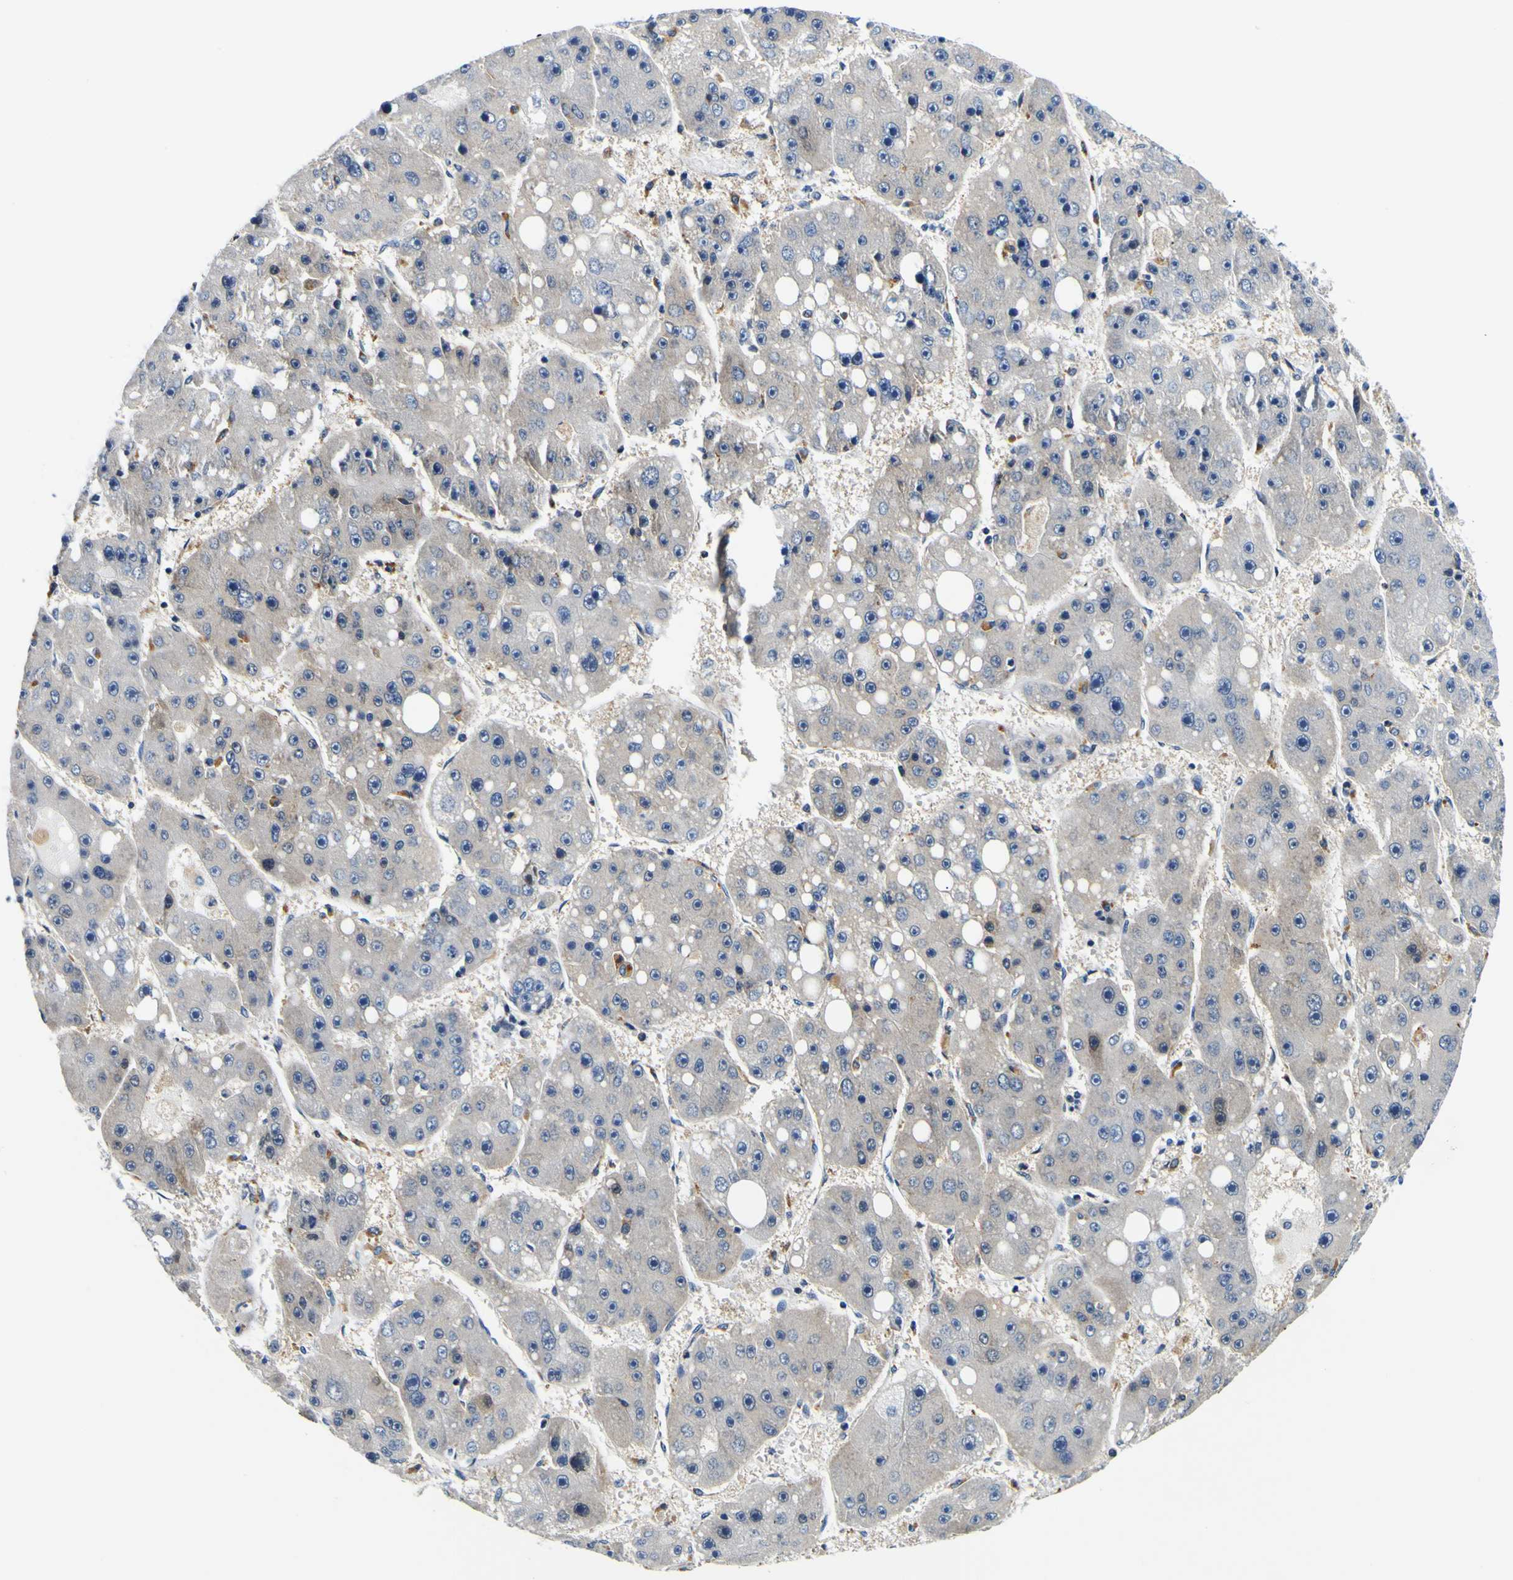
{"staining": {"intensity": "negative", "quantity": "none", "location": "none"}, "tissue": "liver cancer", "cell_type": "Tumor cells", "image_type": "cancer", "snomed": [{"axis": "morphology", "description": "Carcinoma, Hepatocellular, NOS"}, {"axis": "topography", "description": "Liver"}], "caption": "This histopathology image is of hepatocellular carcinoma (liver) stained with immunohistochemistry to label a protein in brown with the nuclei are counter-stained blue. There is no expression in tumor cells.", "gene": "NLRP3", "patient": {"sex": "female", "age": 61}}